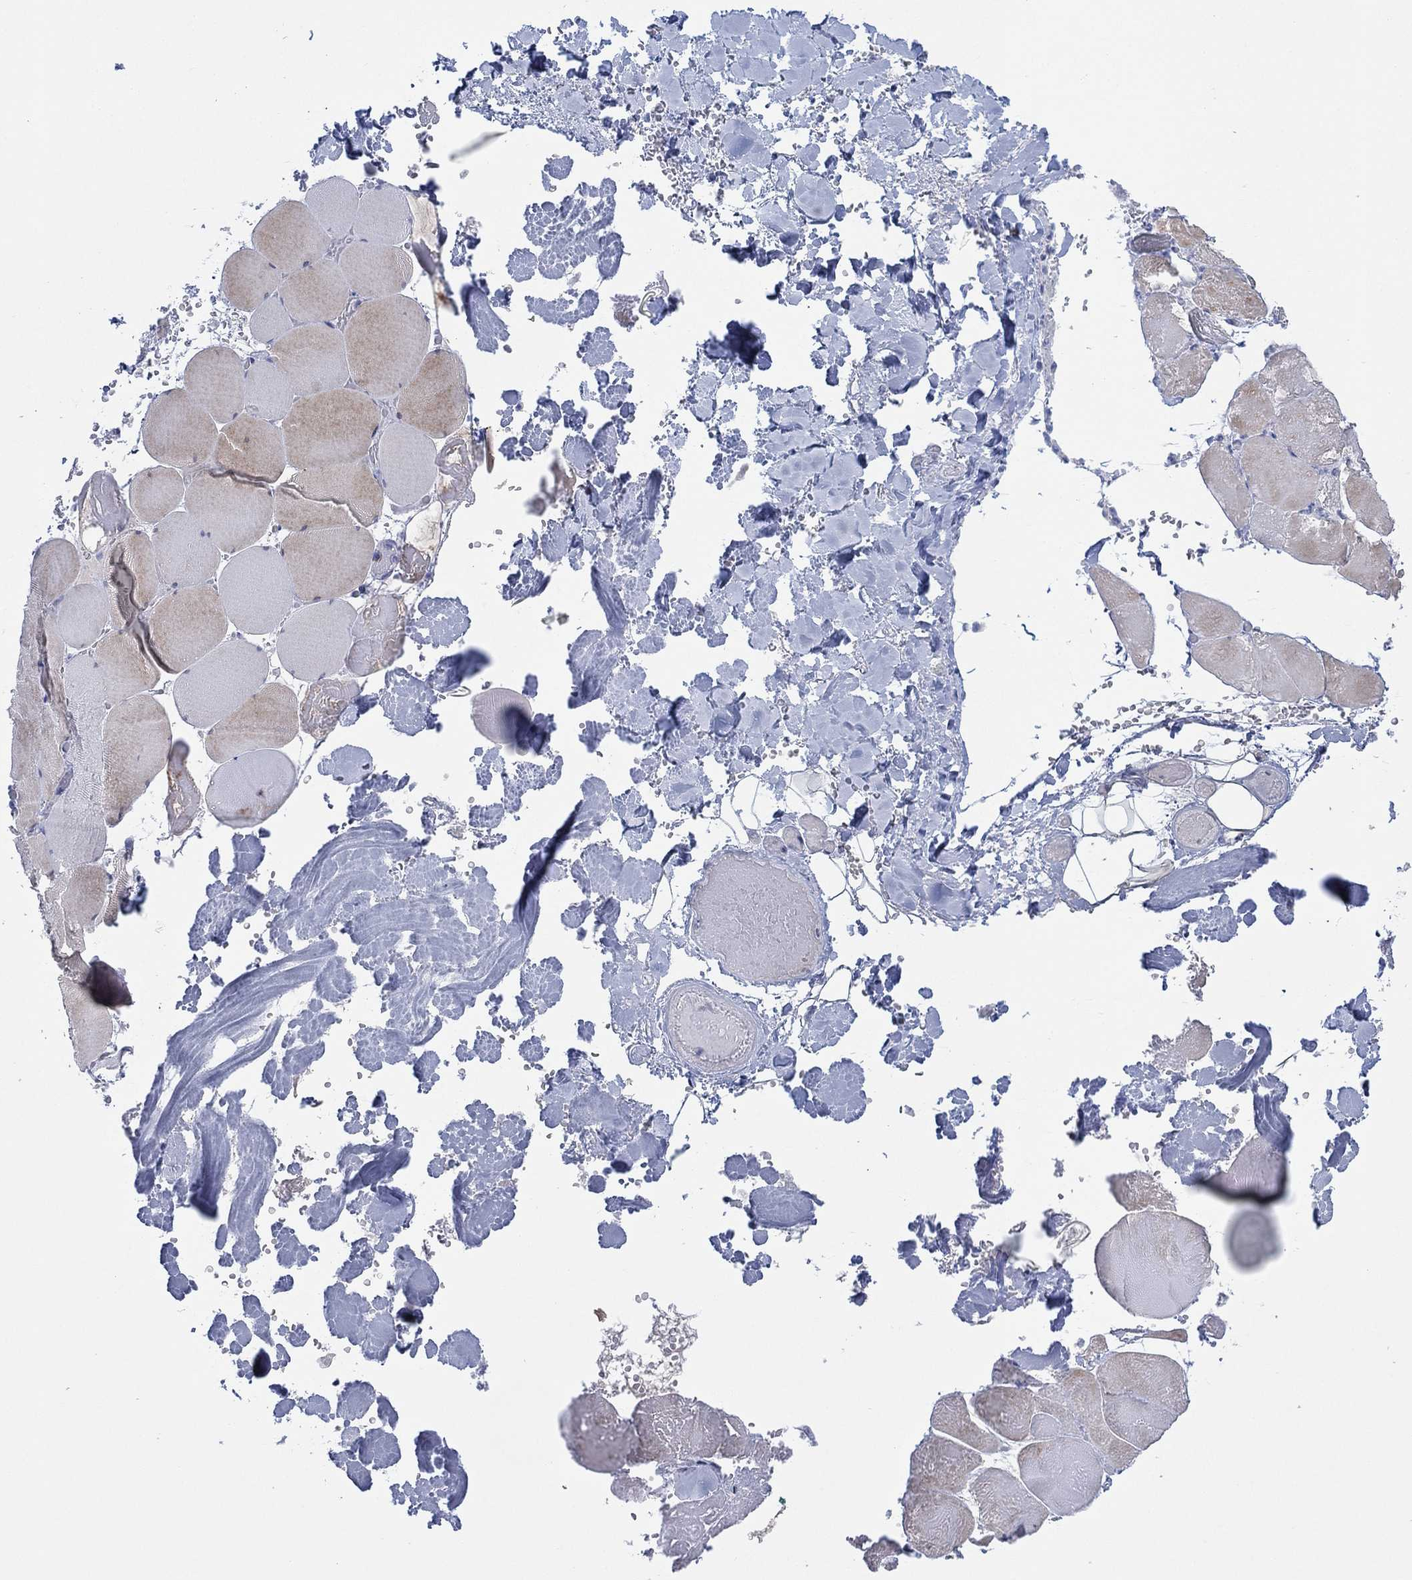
{"staining": {"intensity": "weak", "quantity": "<25%", "location": "cytoplasmic/membranous"}, "tissue": "skeletal muscle", "cell_type": "Myocytes", "image_type": "normal", "snomed": [{"axis": "morphology", "description": "Normal tissue, NOS"}, {"axis": "morphology", "description": "Malignant melanoma, Metastatic site"}, {"axis": "topography", "description": "Skeletal muscle"}], "caption": "High power microscopy micrograph of an IHC photomicrograph of unremarkable skeletal muscle, revealing no significant staining in myocytes. (DAB (3,3'-diaminobenzidine) immunohistochemistry (IHC), high magnification).", "gene": "SEPTIN1", "patient": {"sex": "male", "age": 50}}